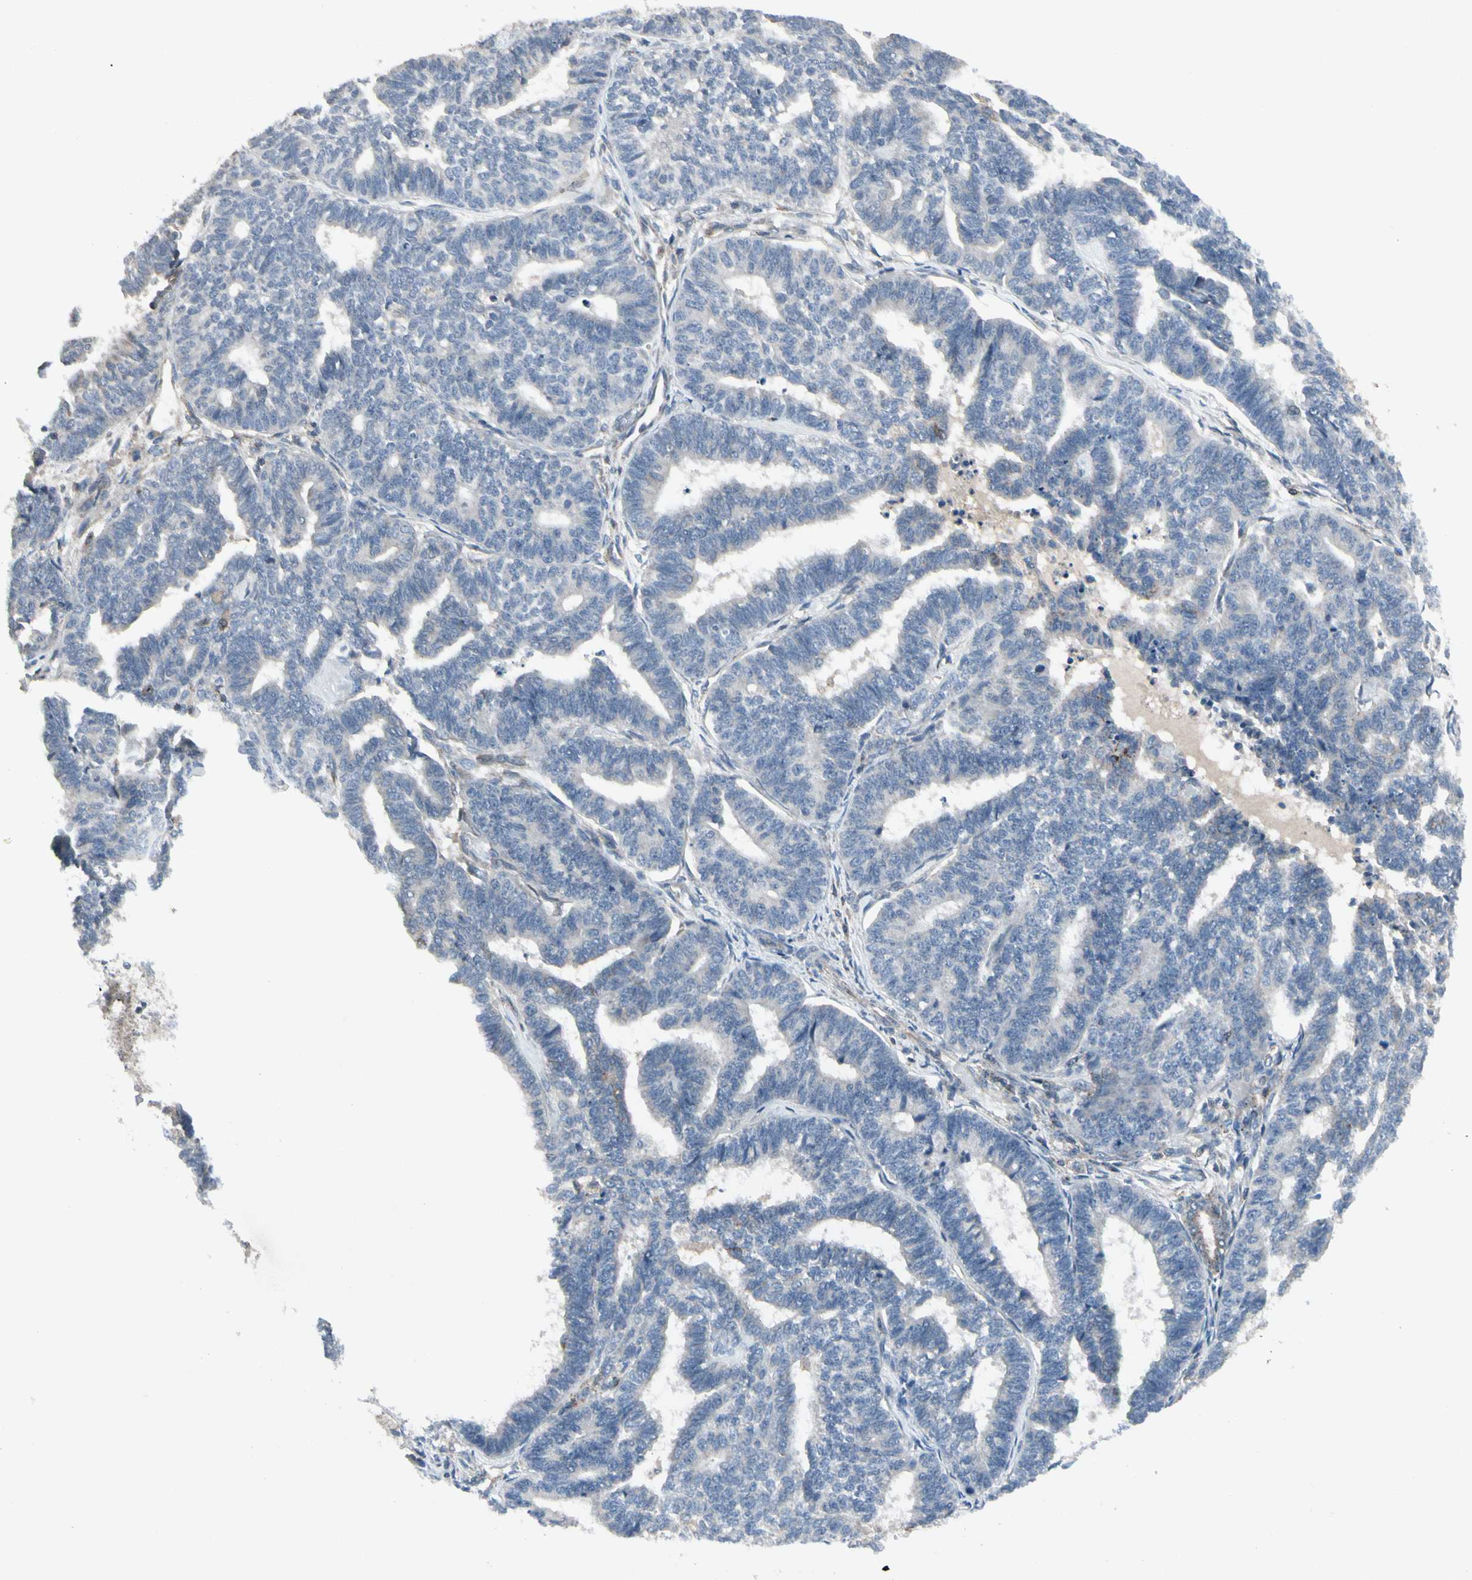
{"staining": {"intensity": "negative", "quantity": "none", "location": "none"}, "tissue": "endometrial cancer", "cell_type": "Tumor cells", "image_type": "cancer", "snomed": [{"axis": "morphology", "description": "Adenocarcinoma, NOS"}, {"axis": "topography", "description": "Endometrium"}], "caption": "Micrograph shows no significant protein staining in tumor cells of endometrial cancer (adenocarcinoma).", "gene": "NMI", "patient": {"sex": "female", "age": 70}}